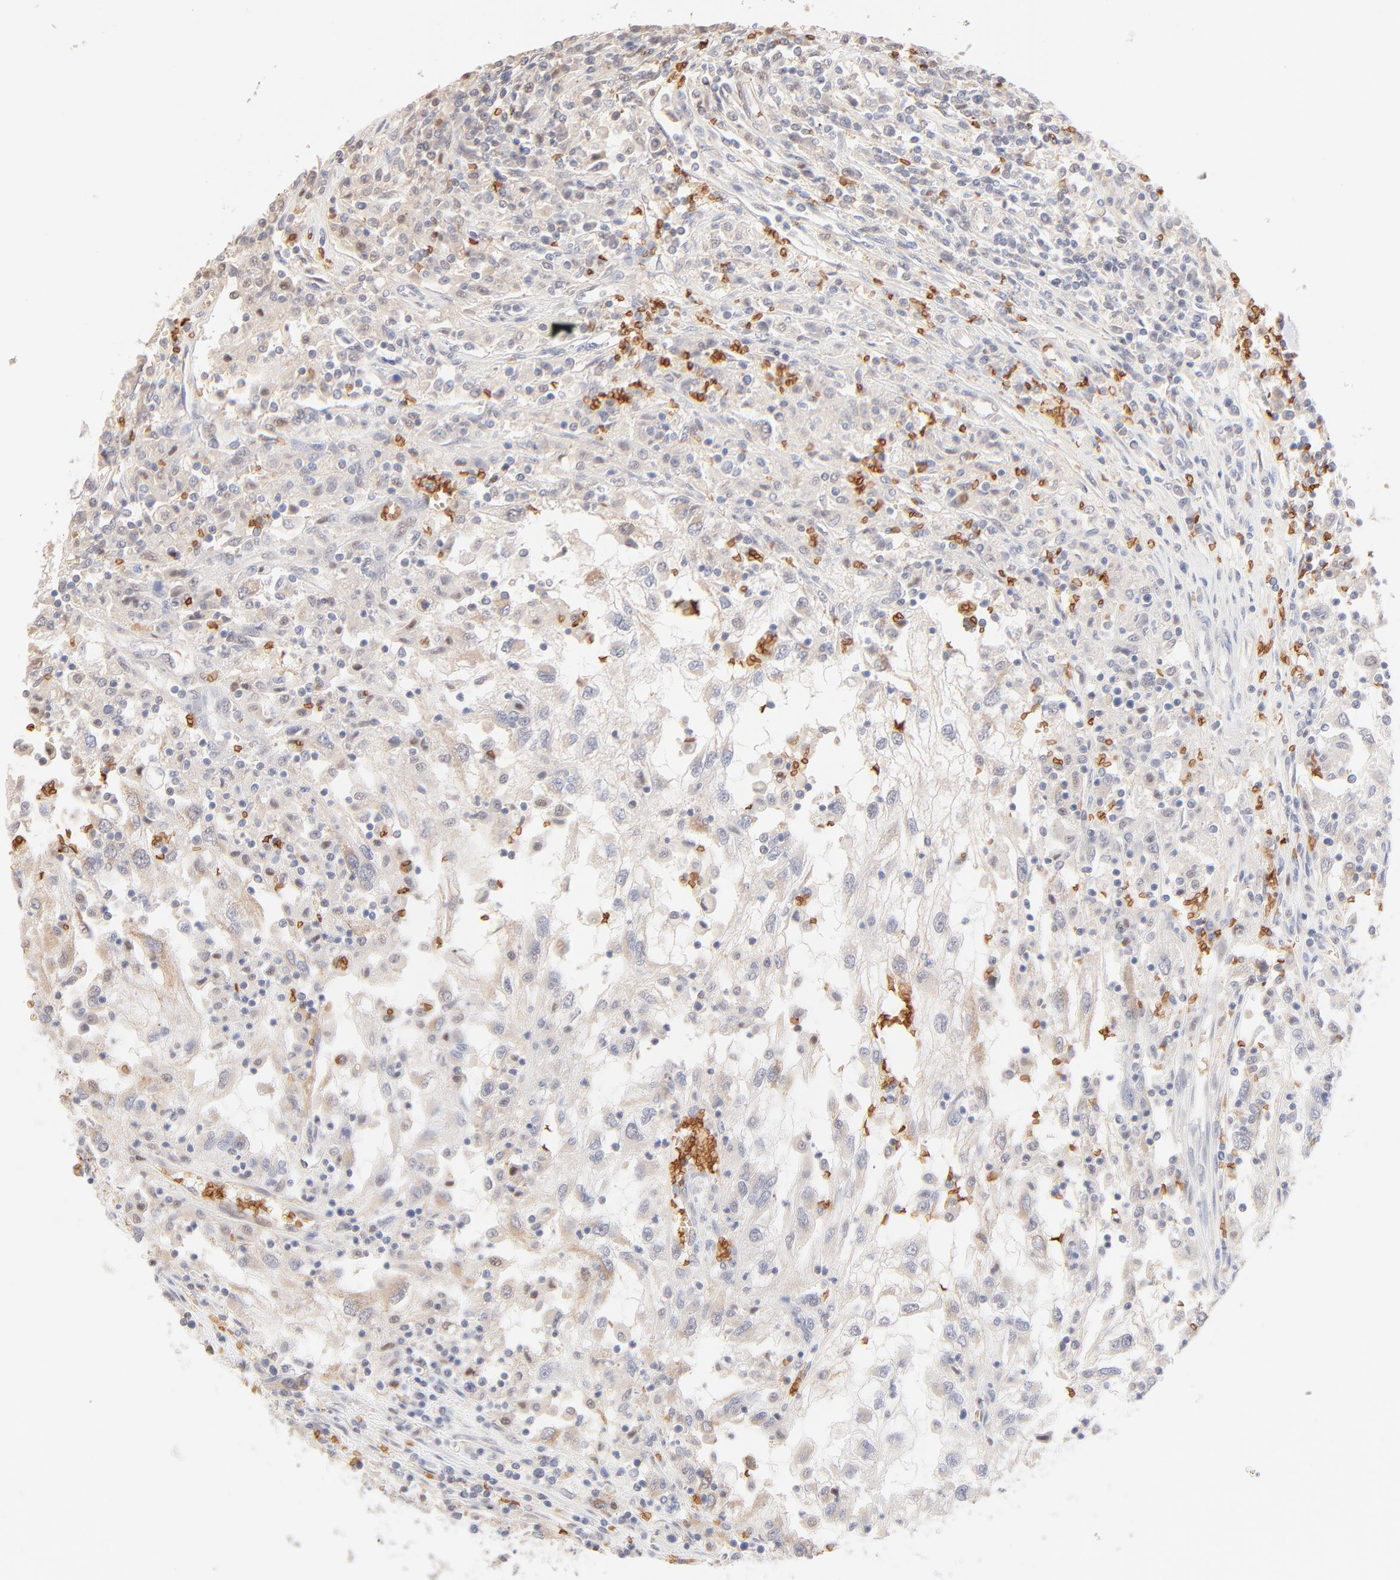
{"staining": {"intensity": "weak", "quantity": "25%-75%", "location": "cytoplasmic/membranous"}, "tissue": "renal cancer", "cell_type": "Tumor cells", "image_type": "cancer", "snomed": [{"axis": "morphology", "description": "Normal tissue, NOS"}, {"axis": "morphology", "description": "Adenocarcinoma, NOS"}, {"axis": "topography", "description": "Kidney"}], "caption": "A high-resolution photomicrograph shows immunohistochemistry (IHC) staining of adenocarcinoma (renal), which demonstrates weak cytoplasmic/membranous expression in approximately 25%-75% of tumor cells.", "gene": "SPTB", "patient": {"sex": "male", "age": 71}}